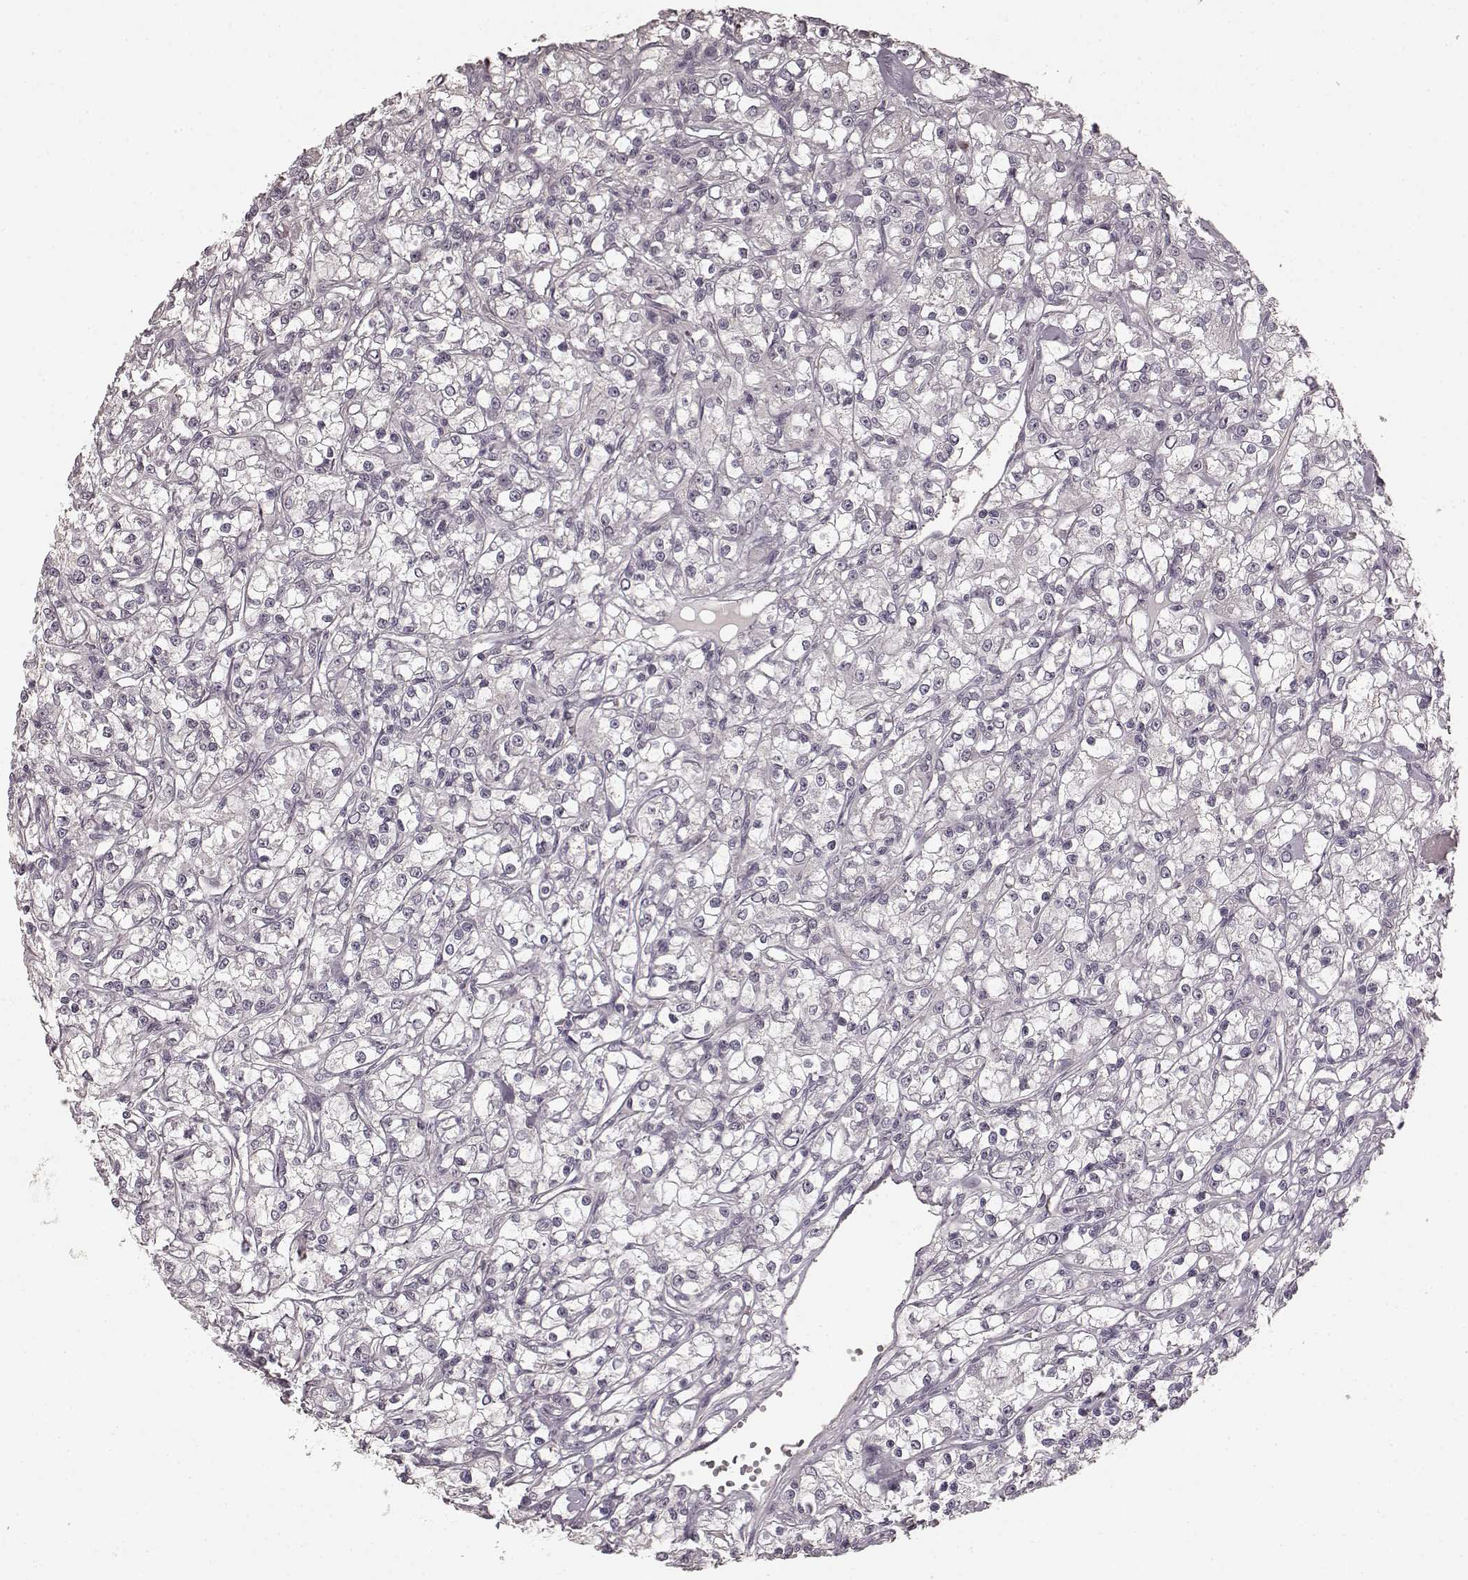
{"staining": {"intensity": "negative", "quantity": "none", "location": "none"}, "tissue": "renal cancer", "cell_type": "Tumor cells", "image_type": "cancer", "snomed": [{"axis": "morphology", "description": "Adenocarcinoma, NOS"}, {"axis": "topography", "description": "Kidney"}], "caption": "Immunohistochemistry histopathology image of neoplastic tissue: renal adenocarcinoma stained with DAB reveals no significant protein expression in tumor cells.", "gene": "PRKCE", "patient": {"sex": "female", "age": 59}}